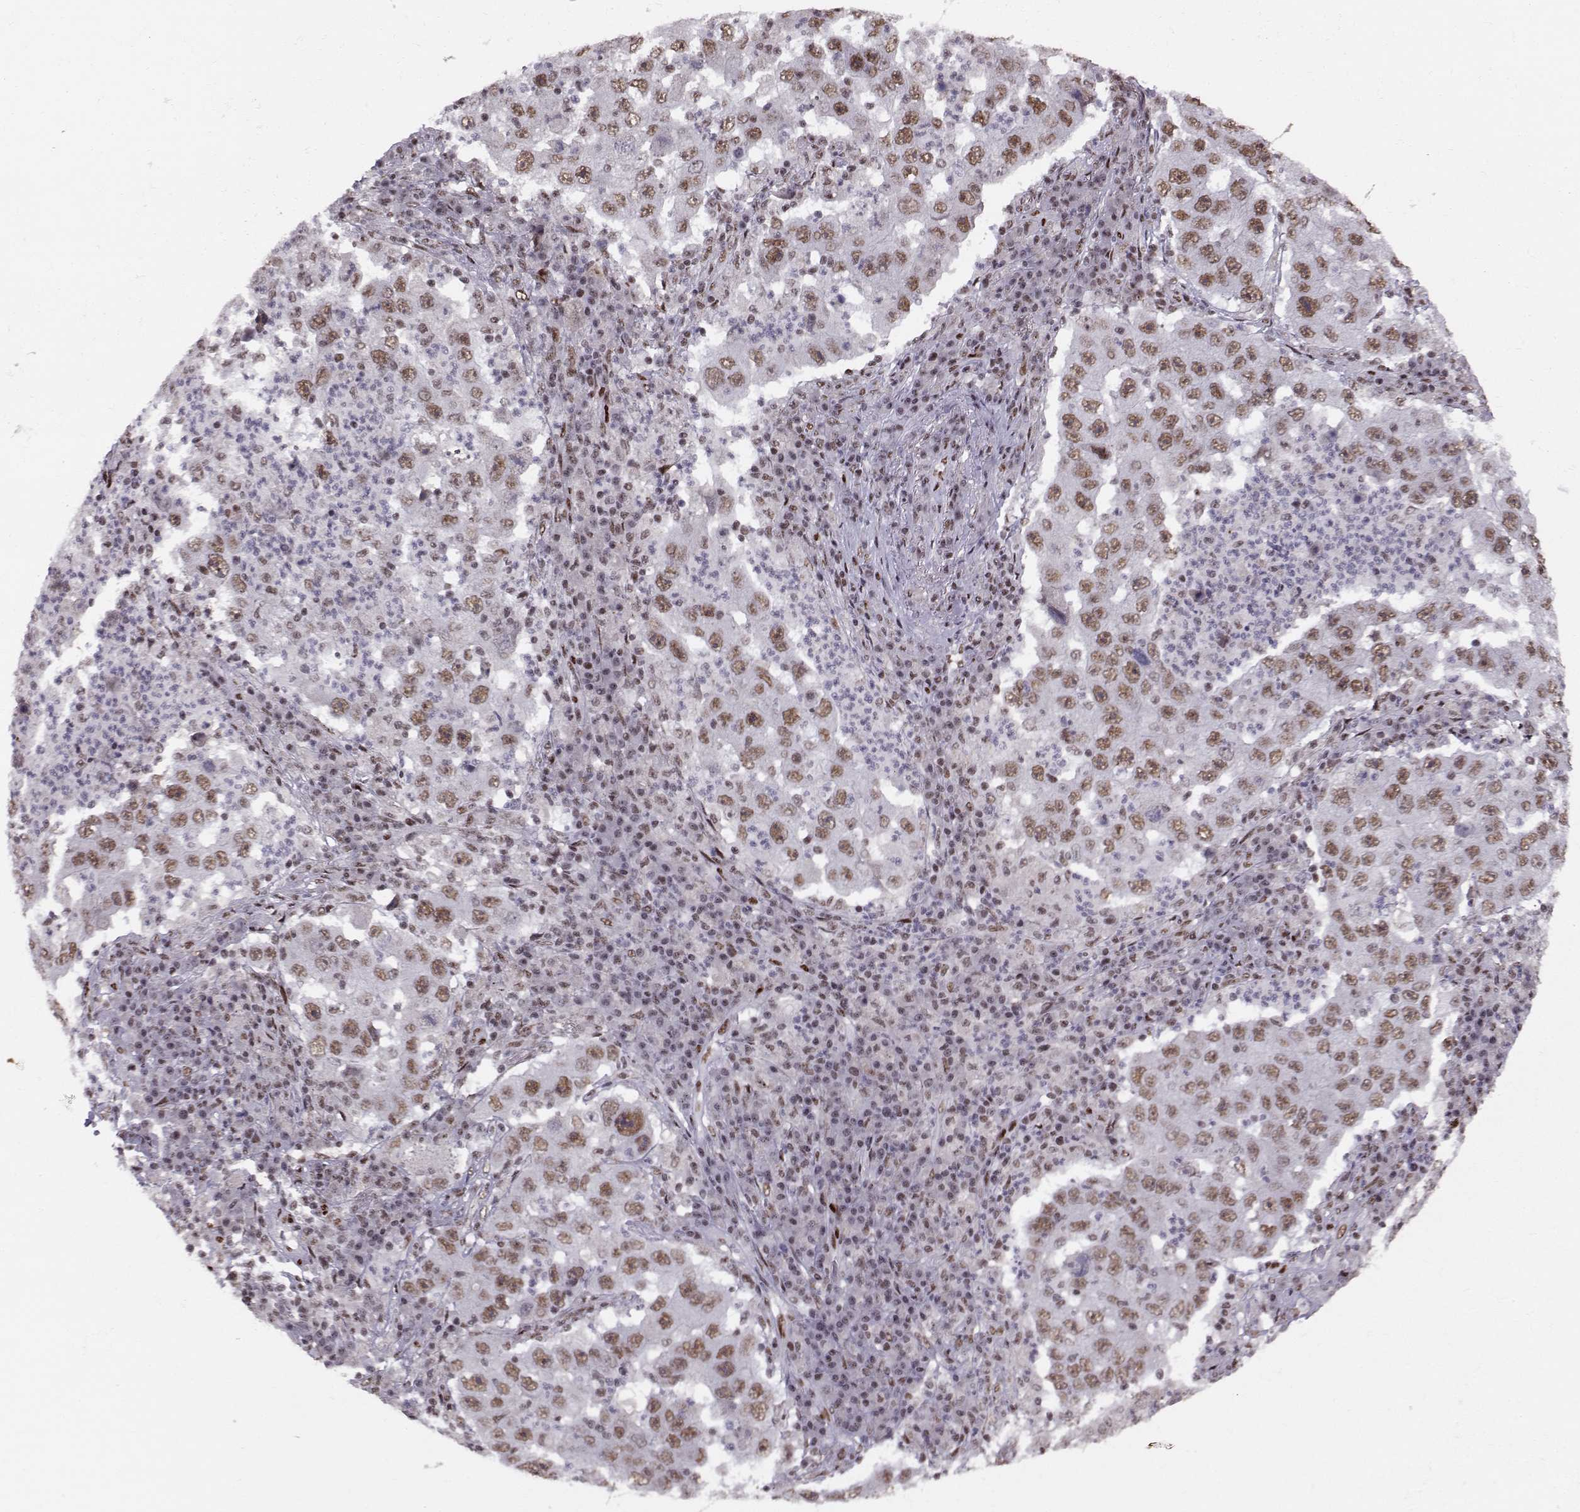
{"staining": {"intensity": "moderate", "quantity": ">75%", "location": "nuclear"}, "tissue": "lung cancer", "cell_type": "Tumor cells", "image_type": "cancer", "snomed": [{"axis": "morphology", "description": "Adenocarcinoma, NOS"}, {"axis": "topography", "description": "Lung"}], "caption": "IHC (DAB (3,3'-diaminobenzidine)) staining of lung cancer demonstrates moderate nuclear protein staining in about >75% of tumor cells. (DAB (3,3'-diaminobenzidine) IHC with brightfield microscopy, high magnification).", "gene": "SNAPC2", "patient": {"sex": "male", "age": 73}}